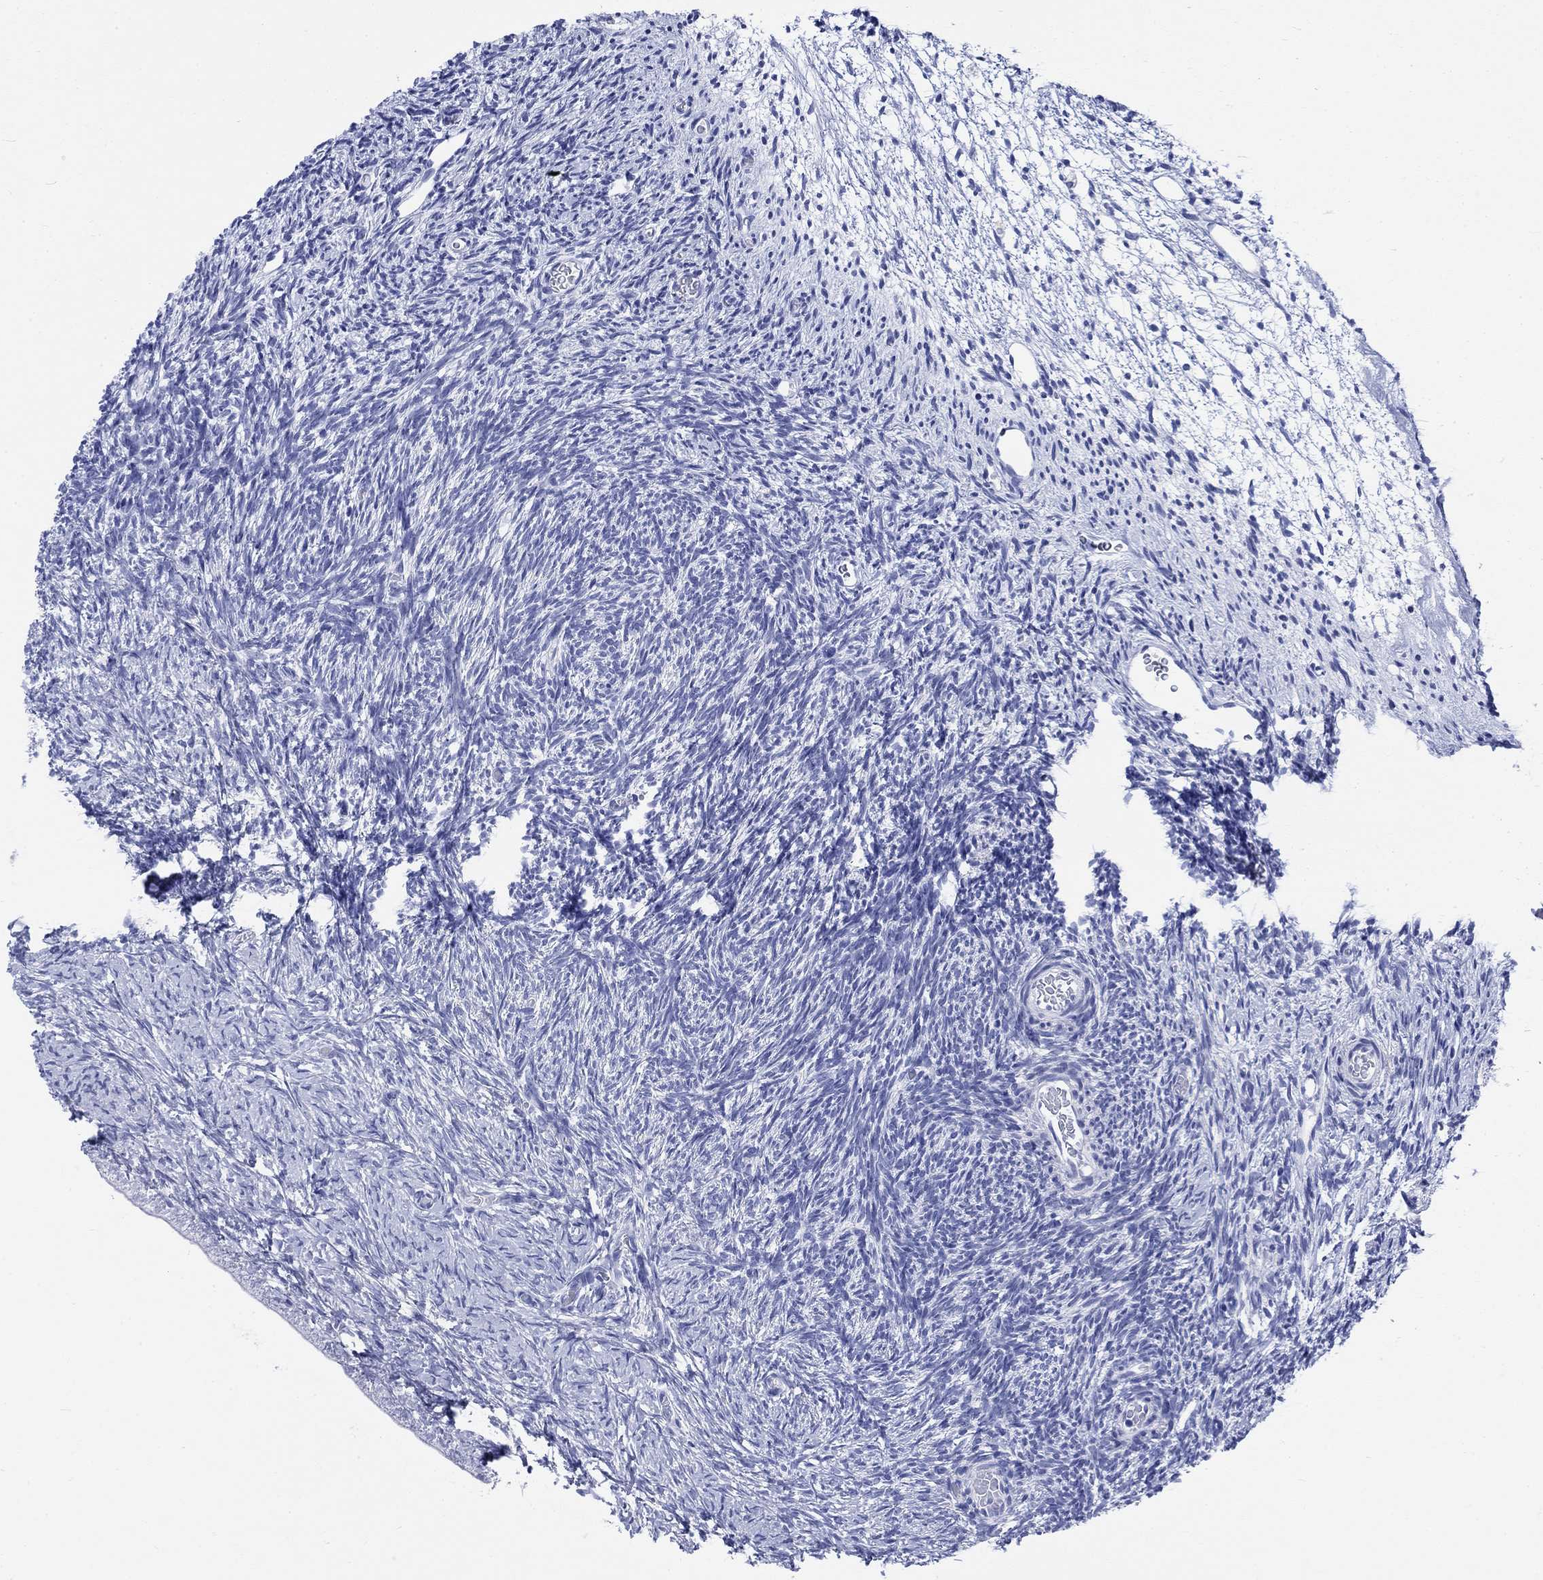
{"staining": {"intensity": "negative", "quantity": "none", "location": "none"}, "tissue": "ovary", "cell_type": "Follicle cells", "image_type": "normal", "snomed": [{"axis": "morphology", "description": "Normal tissue, NOS"}, {"axis": "topography", "description": "Ovary"}], "caption": "Immunohistochemistry (IHC) micrograph of normal ovary: human ovary stained with DAB shows no significant protein expression in follicle cells. Brightfield microscopy of IHC stained with DAB (brown) and hematoxylin (blue), captured at high magnification.", "gene": "KRT76", "patient": {"sex": "female", "age": 39}}